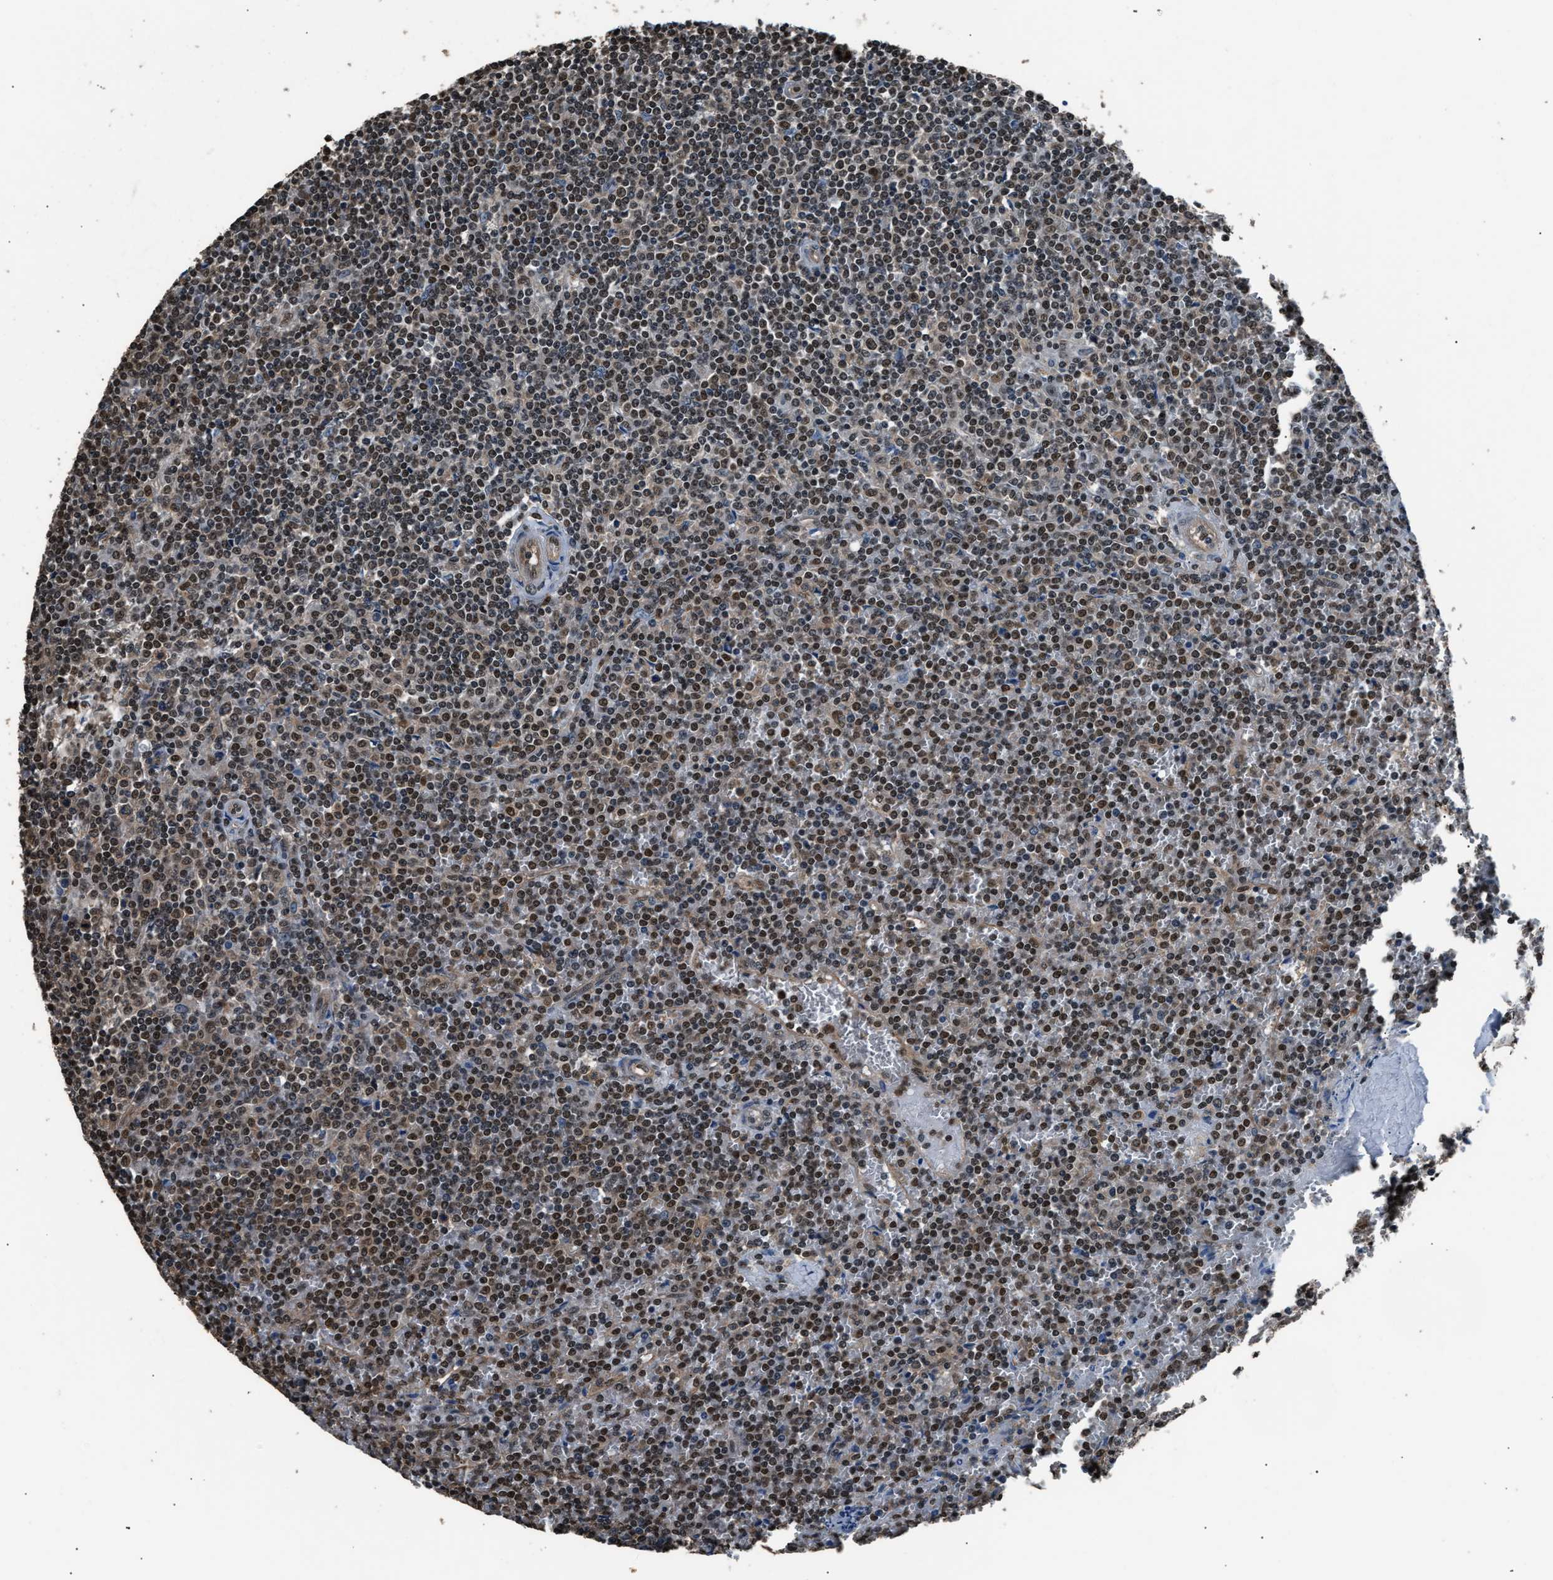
{"staining": {"intensity": "moderate", "quantity": "25%-75%", "location": "nuclear"}, "tissue": "lymphoma", "cell_type": "Tumor cells", "image_type": "cancer", "snomed": [{"axis": "morphology", "description": "Malignant lymphoma, non-Hodgkin's type, Low grade"}, {"axis": "topography", "description": "Spleen"}], "caption": "Moderate nuclear protein expression is identified in about 25%-75% of tumor cells in lymphoma. (DAB = brown stain, brightfield microscopy at high magnification).", "gene": "DFFA", "patient": {"sex": "female", "age": 19}}